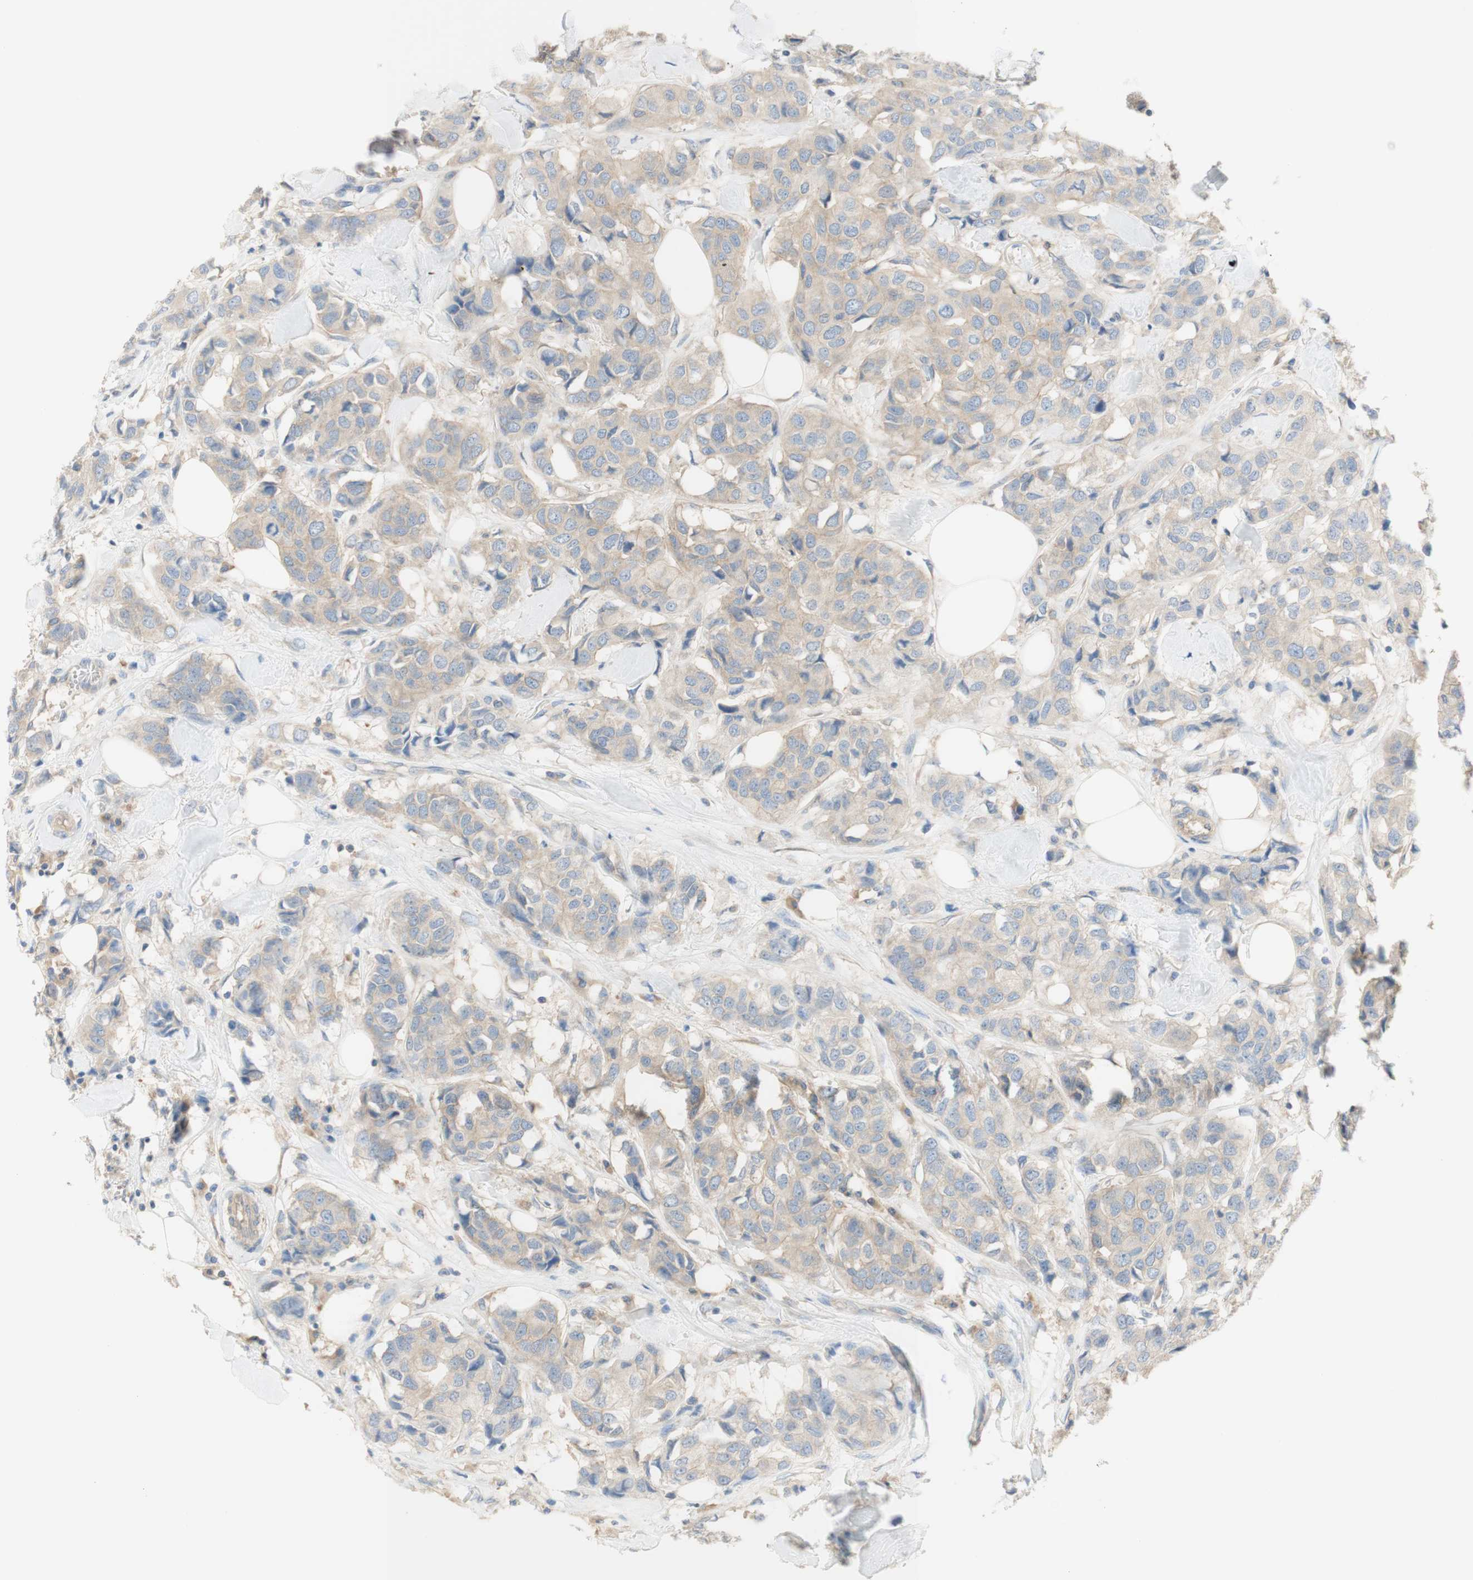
{"staining": {"intensity": "weak", "quantity": ">75%", "location": "cytoplasmic/membranous"}, "tissue": "breast cancer", "cell_type": "Tumor cells", "image_type": "cancer", "snomed": [{"axis": "morphology", "description": "Duct carcinoma"}, {"axis": "topography", "description": "Breast"}], "caption": "A brown stain labels weak cytoplasmic/membranous staining of a protein in infiltrating ductal carcinoma (breast) tumor cells.", "gene": "ATP2B1", "patient": {"sex": "female", "age": 80}}